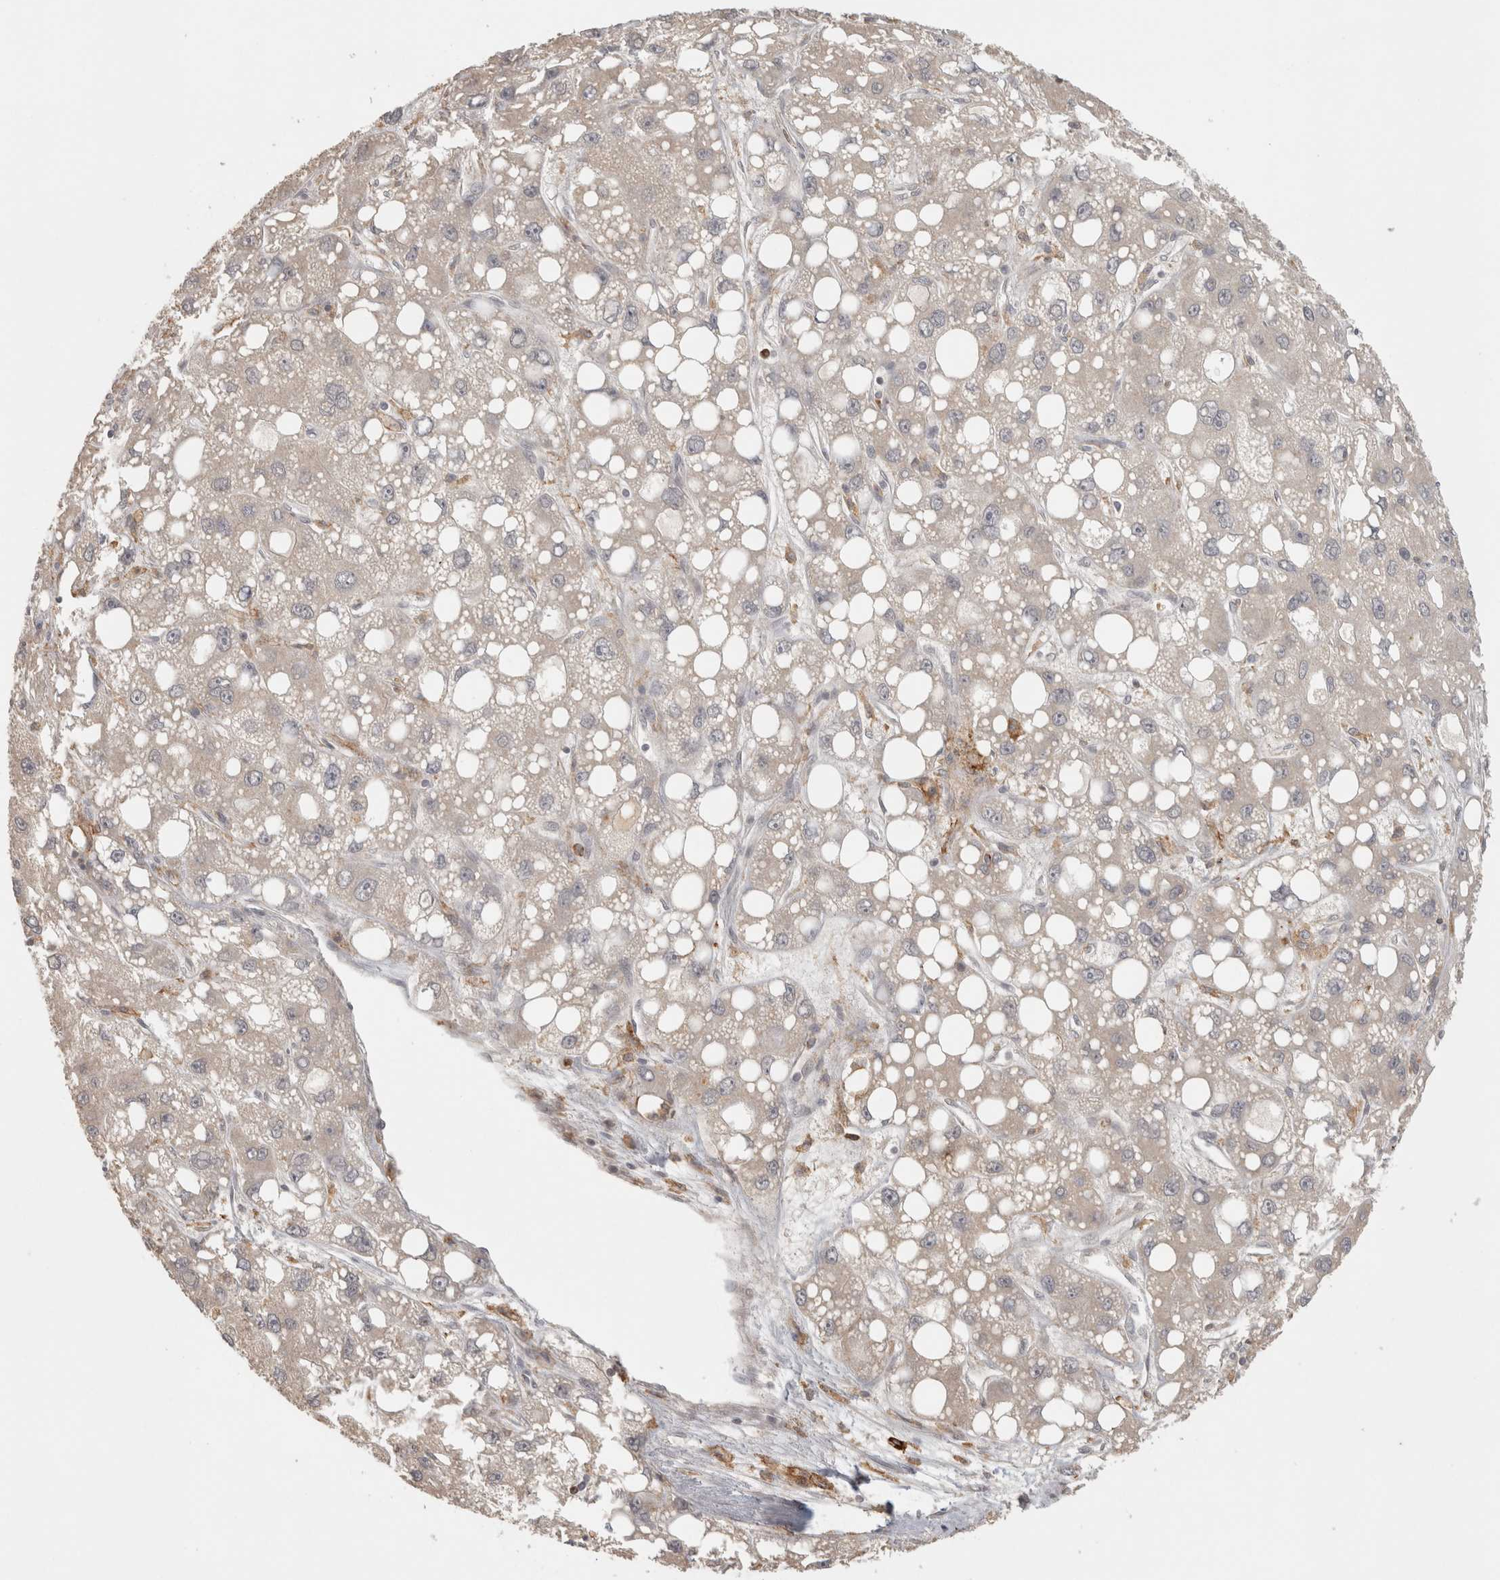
{"staining": {"intensity": "negative", "quantity": "none", "location": "none"}, "tissue": "liver cancer", "cell_type": "Tumor cells", "image_type": "cancer", "snomed": [{"axis": "morphology", "description": "Carcinoma, Hepatocellular, NOS"}, {"axis": "topography", "description": "Liver"}], "caption": "This is a histopathology image of IHC staining of hepatocellular carcinoma (liver), which shows no positivity in tumor cells.", "gene": "HAVCR2", "patient": {"sex": "male", "age": 55}}